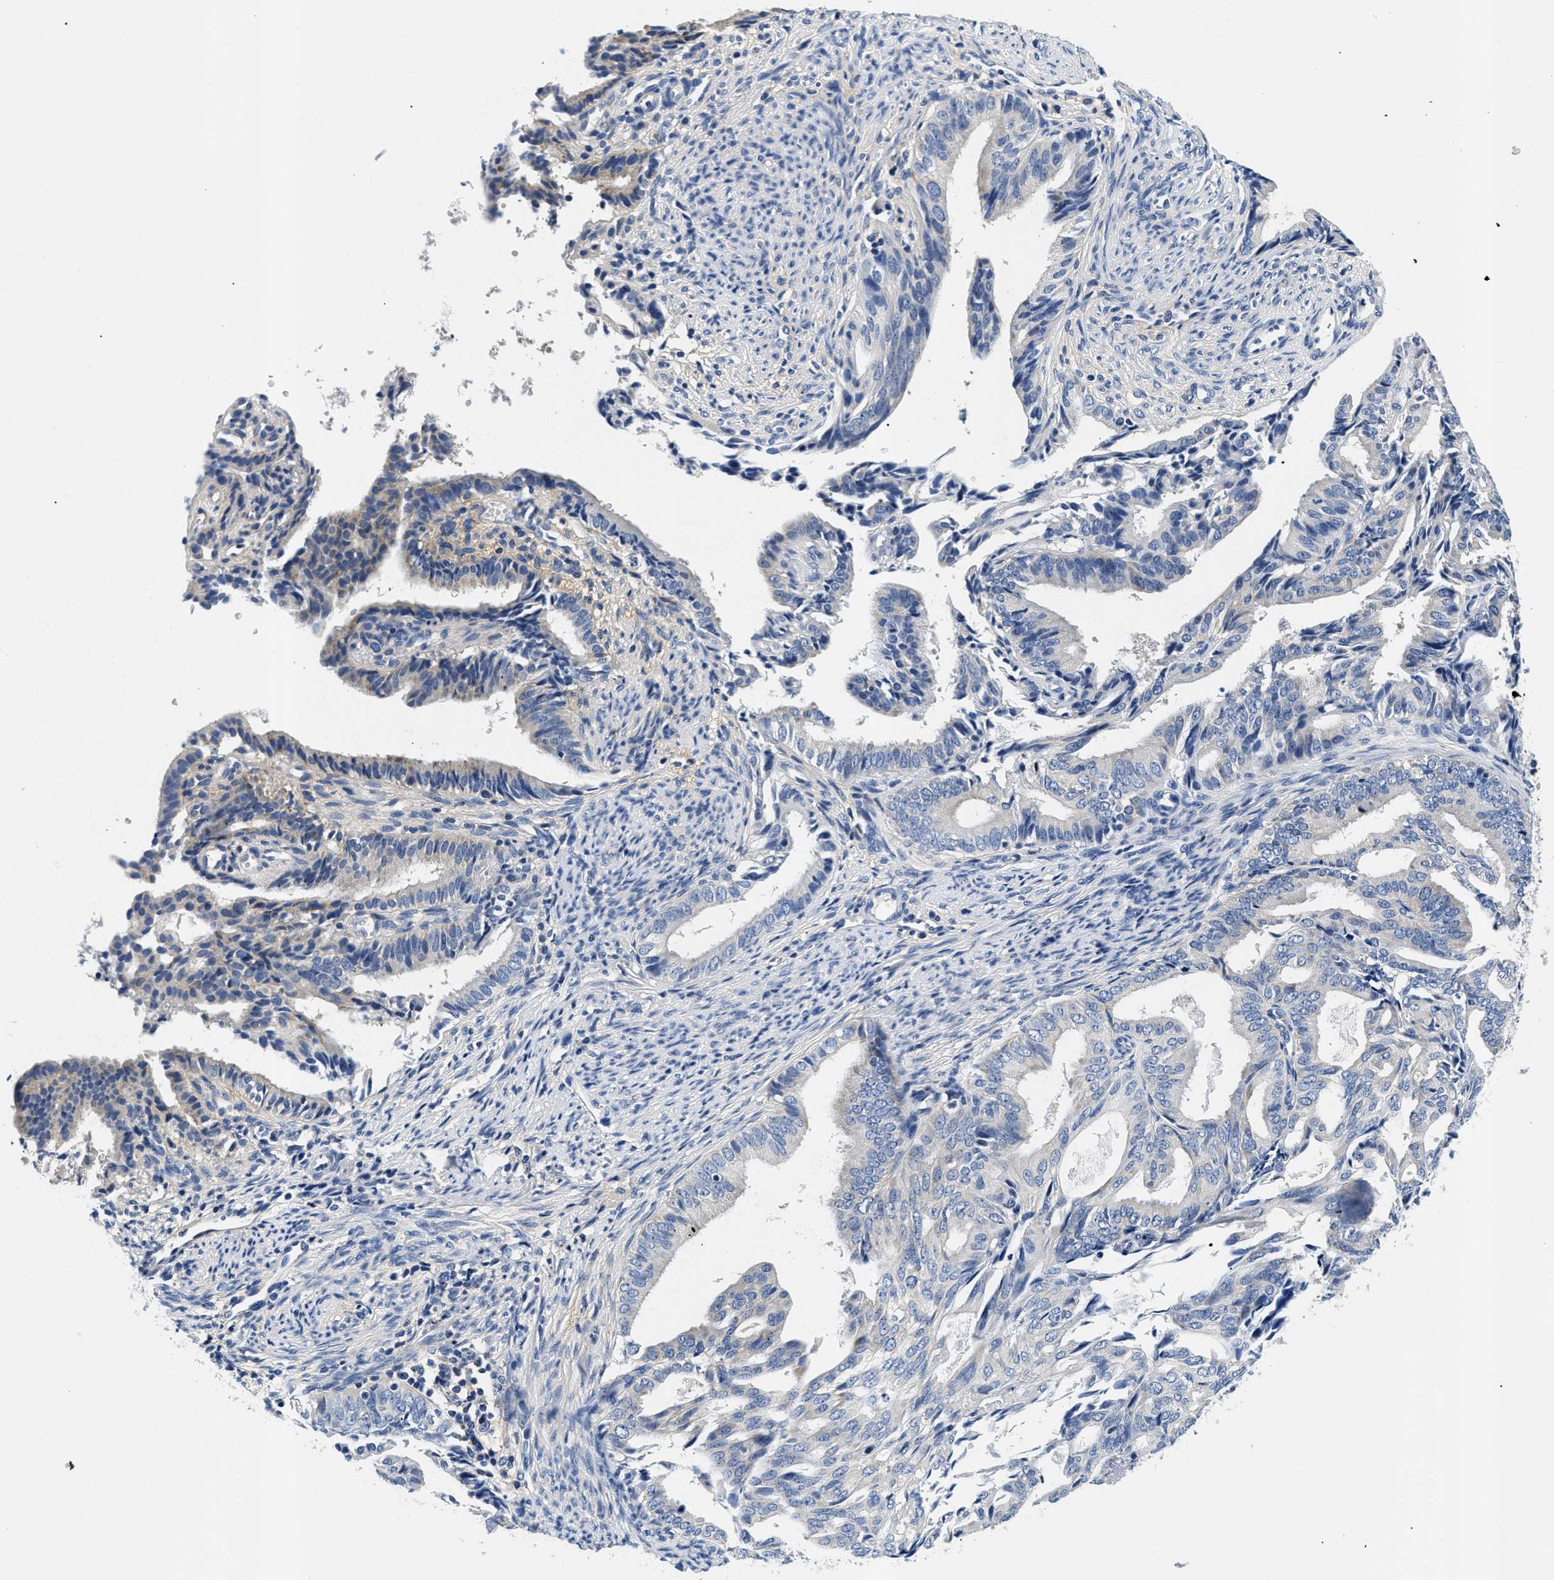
{"staining": {"intensity": "weak", "quantity": "<25%", "location": "cytoplasmic/membranous"}, "tissue": "endometrial cancer", "cell_type": "Tumor cells", "image_type": "cancer", "snomed": [{"axis": "morphology", "description": "Adenocarcinoma, NOS"}, {"axis": "topography", "description": "Endometrium"}], "caption": "This is an immunohistochemistry histopathology image of adenocarcinoma (endometrial). There is no positivity in tumor cells.", "gene": "MEA1", "patient": {"sex": "female", "age": 58}}